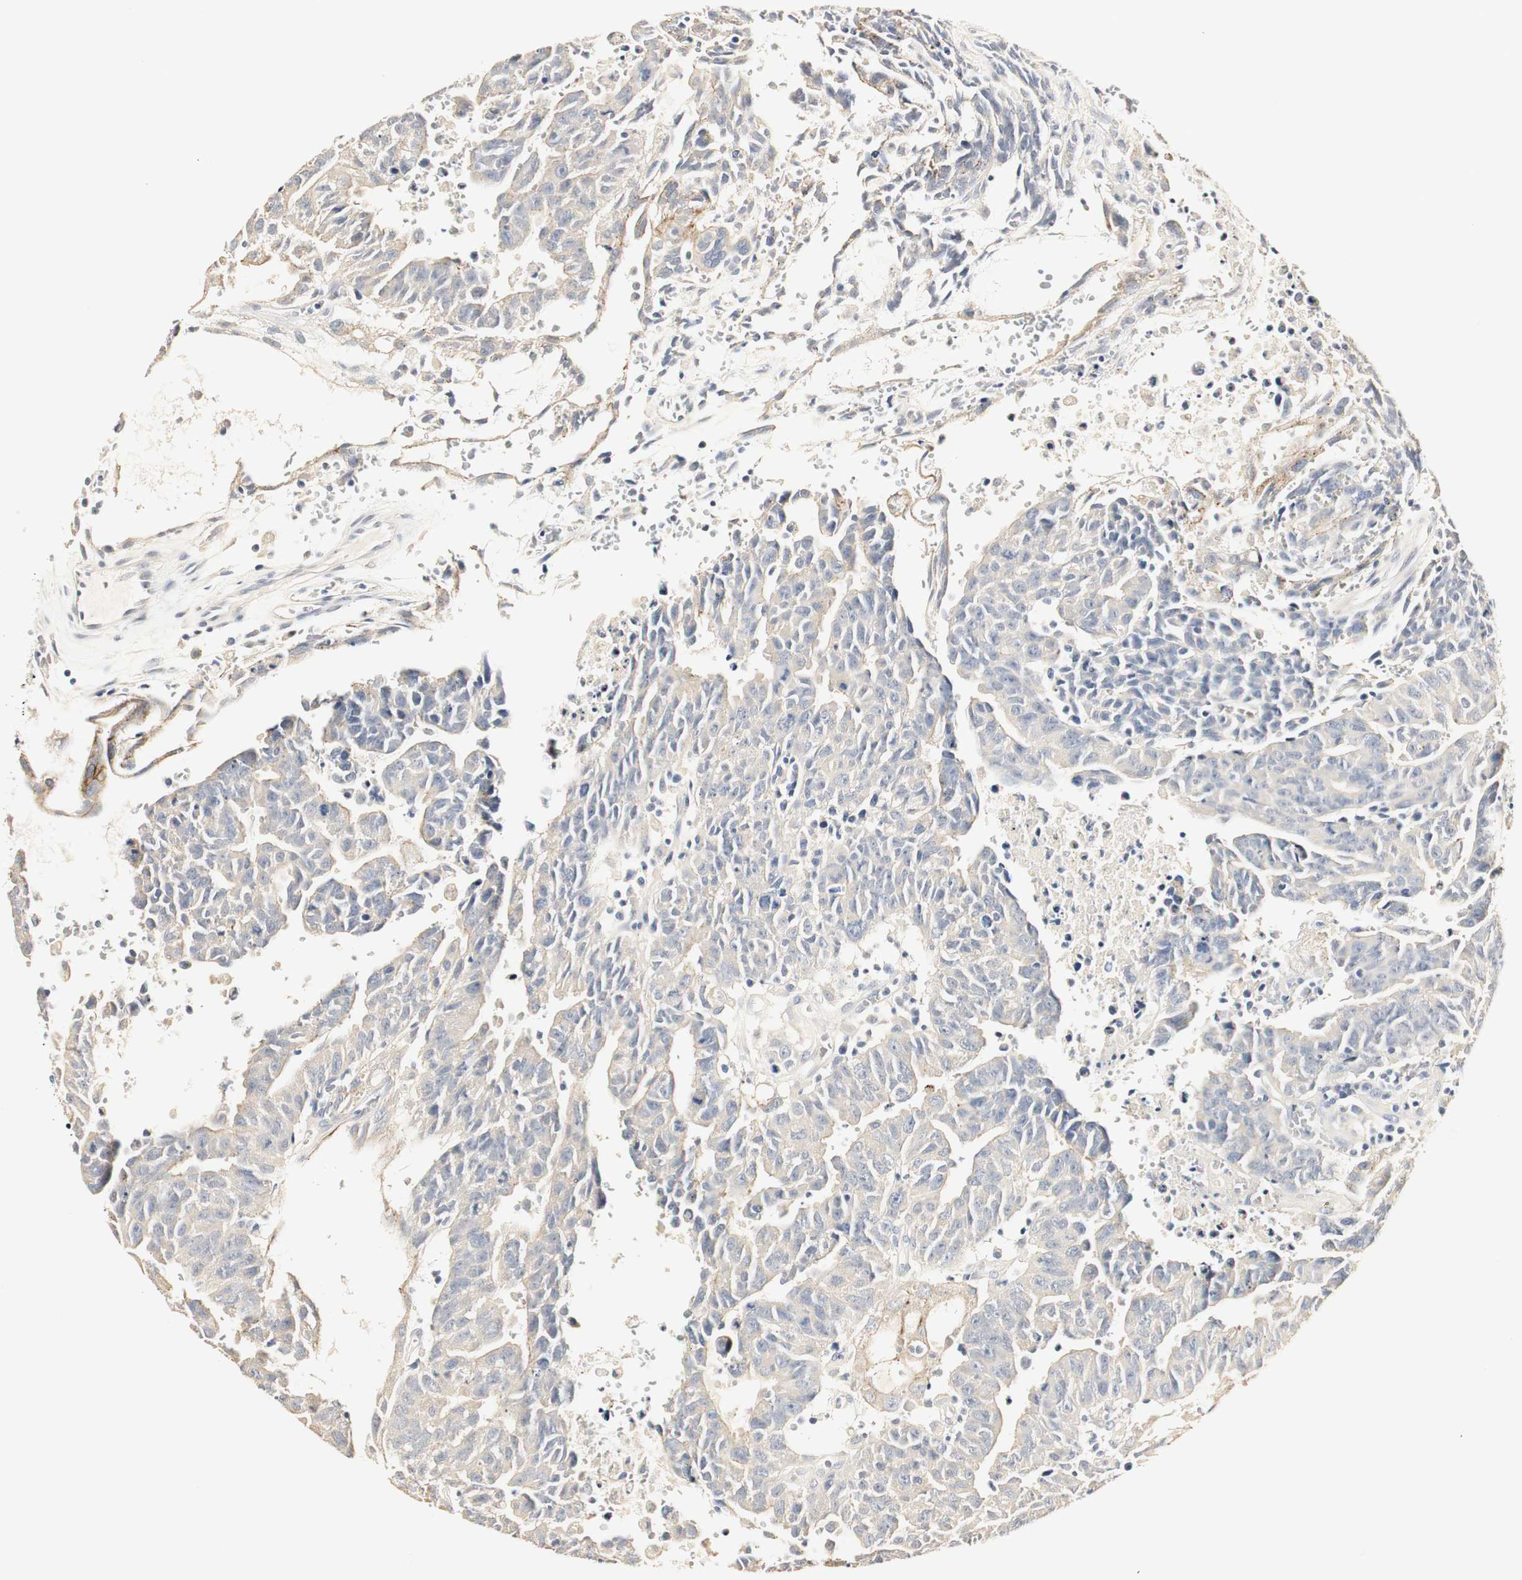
{"staining": {"intensity": "moderate", "quantity": ">75%", "location": "cytoplasmic/membranous"}, "tissue": "testis cancer", "cell_type": "Tumor cells", "image_type": "cancer", "snomed": [{"axis": "morphology", "description": "Seminoma, NOS"}, {"axis": "morphology", "description": "Carcinoma, Embryonal, NOS"}, {"axis": "topography", "description": "Testis"}], "caption": "Moderate cytoplasmic/membranous staining for a protein is present in approximately >75% of tumor cells of testis cancer using IHC.", "gene": "DSC2", "patient": {"sex": "male", "age": 52}}